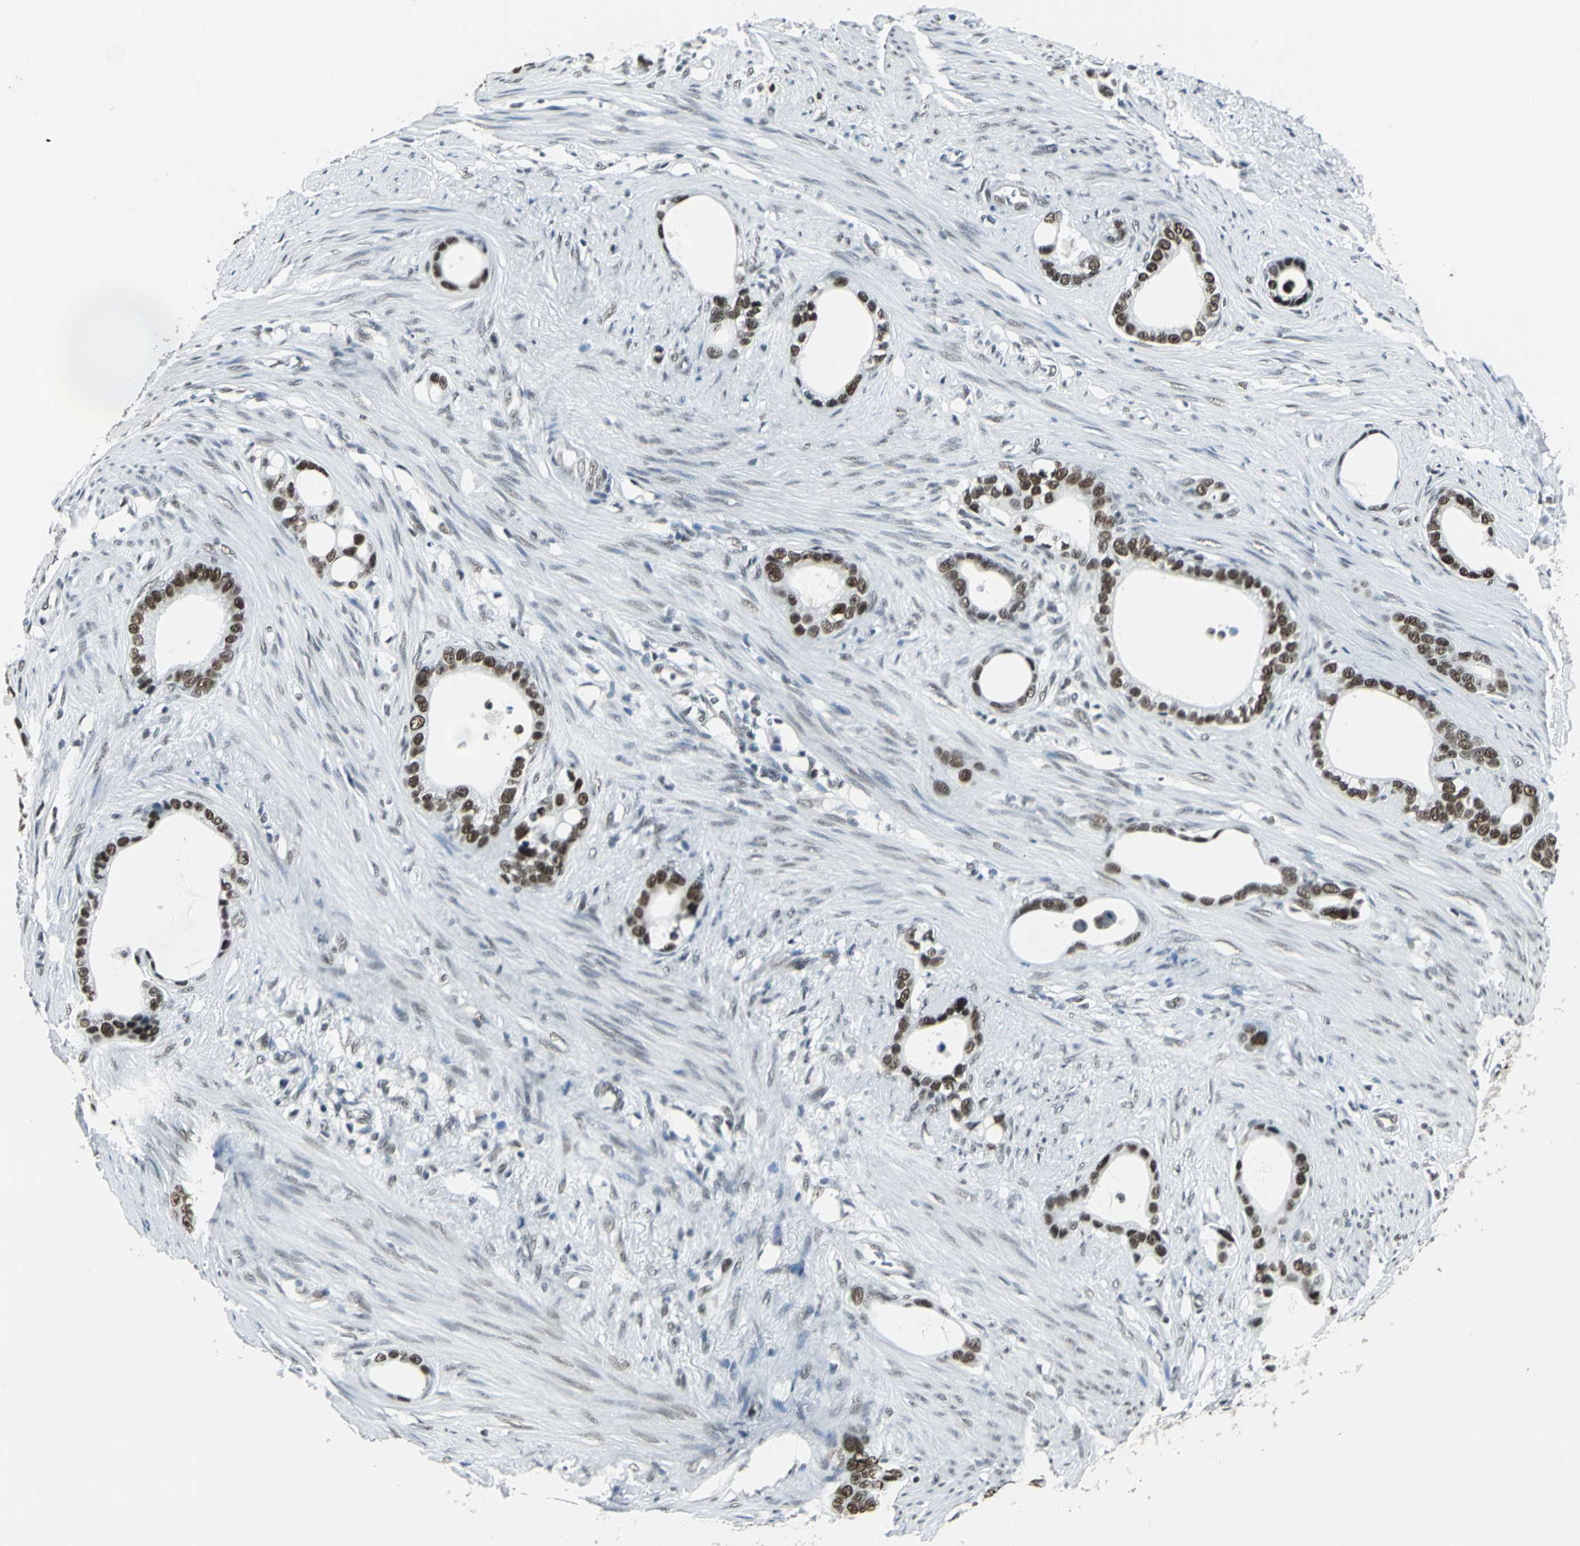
{"staining": {"intensity": "strong", "quantity": ">75%", "location": "nuclear"}, "tissue": "stomach cancer", "cell_type": "Tumor cells", "image_type": "cancer", "snomed": [{"axis": "morphology", "description": "Adenocarcinoma, NOS"}, {"axis": "topography", "description": "Stomach"}], "caption": "Immunohistochemistry of human stomach cancer shows high levels of strong nuclear expression in approximately >75% of tumor cells.", "gene": "ADNP", "patient": {"sex": "female", "age": 75}}